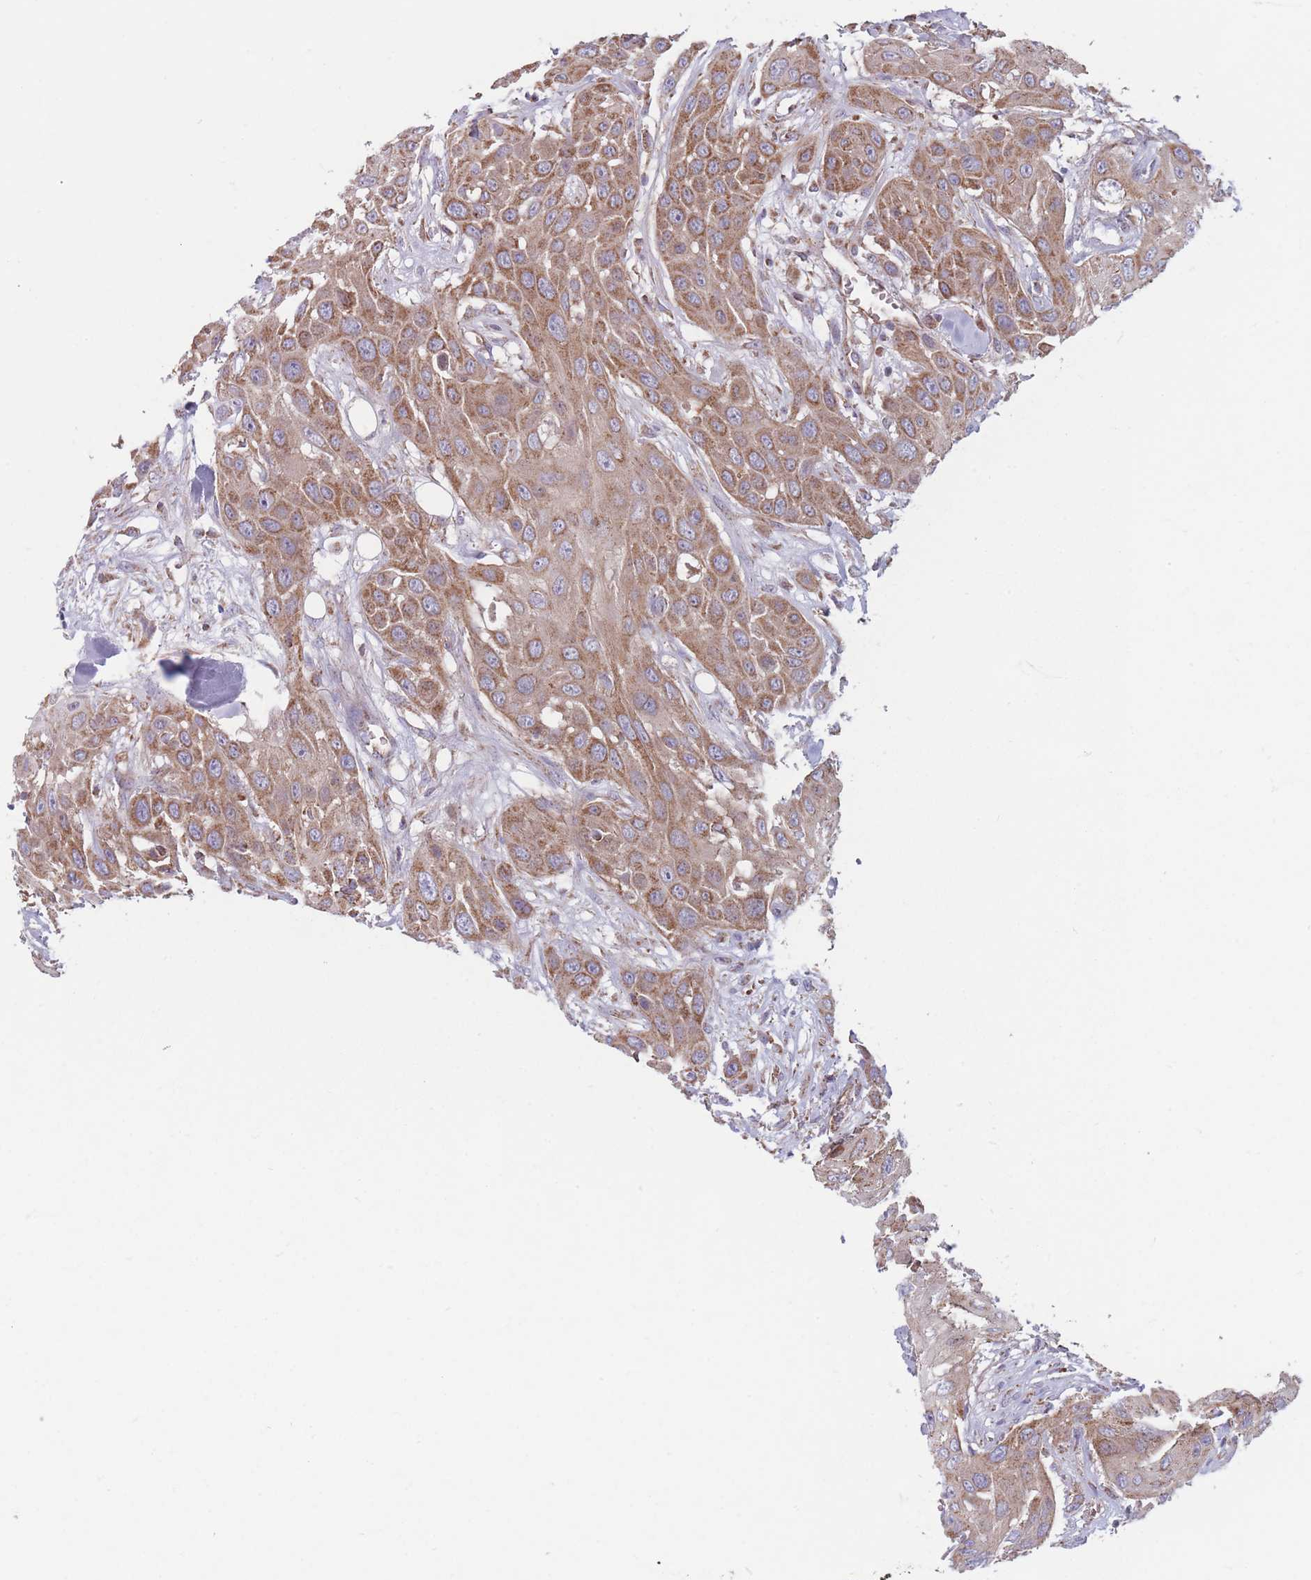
{"staining": {"intensity": "moderate", "quantity": ">75%", "location": "cytoplasmic/membranous"}, "tissue": "head and neck cancer", "cell_type": "Tumor cells", "image_type": "cancer", "snomed": [{"axis": "morphology", "description": "Squamous cell carcinoma, NOS"}, {"axis": "topography", "description": "Head-Neck"}], "caption": "Immunohistochemical staining of human head and neck squamous cell carcinoma displays medium levels of moderate cytoplasmic/membranous expression in approximately >75% of tumor cells.", "gene": "KIF16B", "patient": {"sex": "male", "age": 81}}